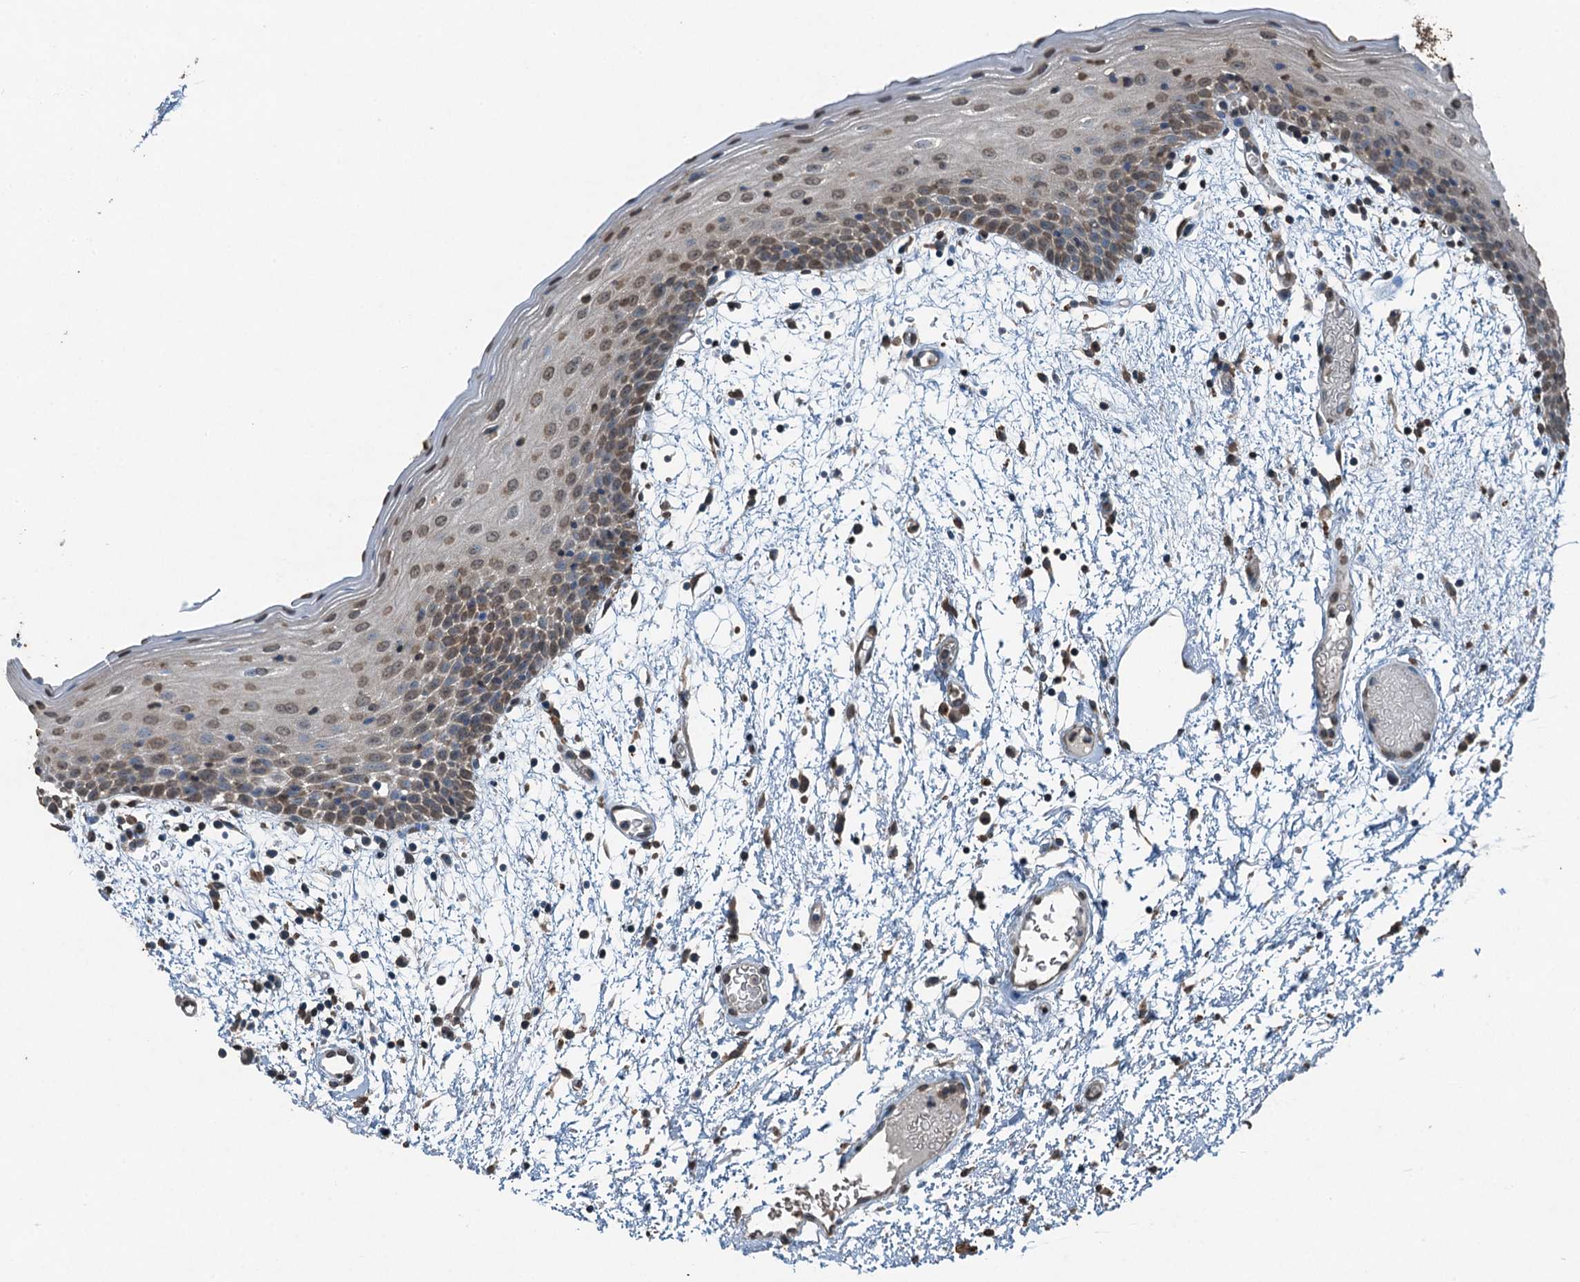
{"staining": {"intensity": "weak", "quantity": ">75%", "location": "cytoplasmic/membranous,nuclear"}, "tissue": "oral mucosa", "cell_type": "Squamous epithelial cells", "image_type": "normal", "snomed": [{"axis": "morphology", "description": "Normal tissue, NOS"}, {"axis": "topography", "description": "Skeletal muscle"}, {"axis": "topography", "description": "Oral tissue"}, {"axis": "topography", "description": "Salivary gland"}, {"axis": "topography", "description": "Peripheral nerve tissue"}], "caption": "Human oral mucosa stained for a protein (brown) demonstrates weak cytoplasmic/membranous,nuclear positive expression in about >75% of squamous epithelial cells.", "gene": "TCTN1", "patient": {"sex": "male", "age": 54}}